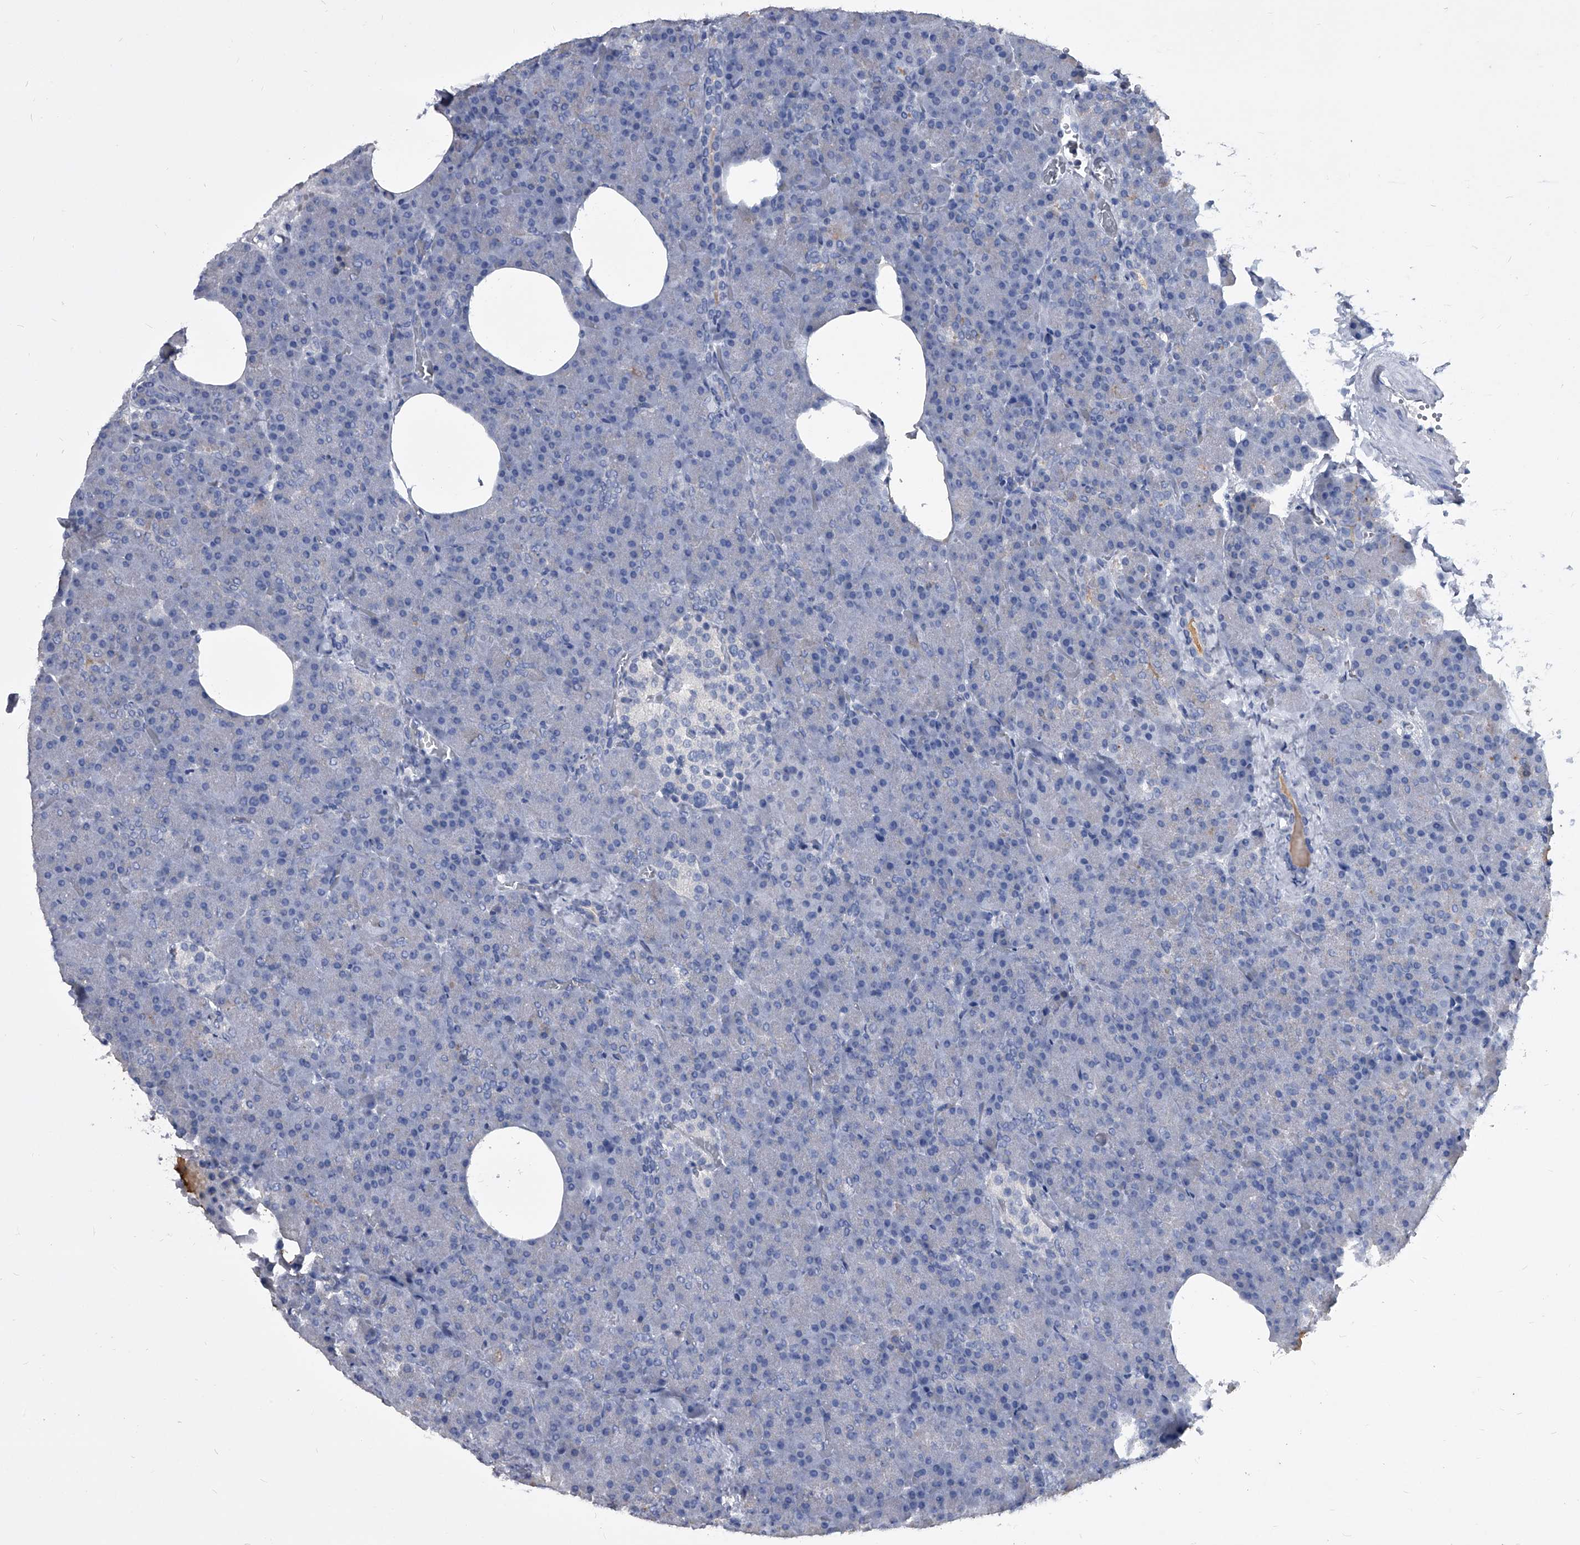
{"staining": {"intensity": "negative", "quantity": "none", "location": "none"}, "tissue": "pancreas", "cell_type": "Exocrine glandular cells", "image_type": "normal", "snomed": [{"axis": "morphology", "description": "Normal tissue, NOS"}, {"axis": "morphology", "description": "Carcinoid, malignant, NOS"}, {"axis": "topography", "description": "Pancreas"}], "caption": "Normal pancreas was stained to show a protein in brown. There is no significant expression in exocrine glandular cells. (Brightfield microscopy of DAB immunohistochemistry at high magnification).", "gene": "BCAS1", "patient": {"sex": "female", "age": 35}}